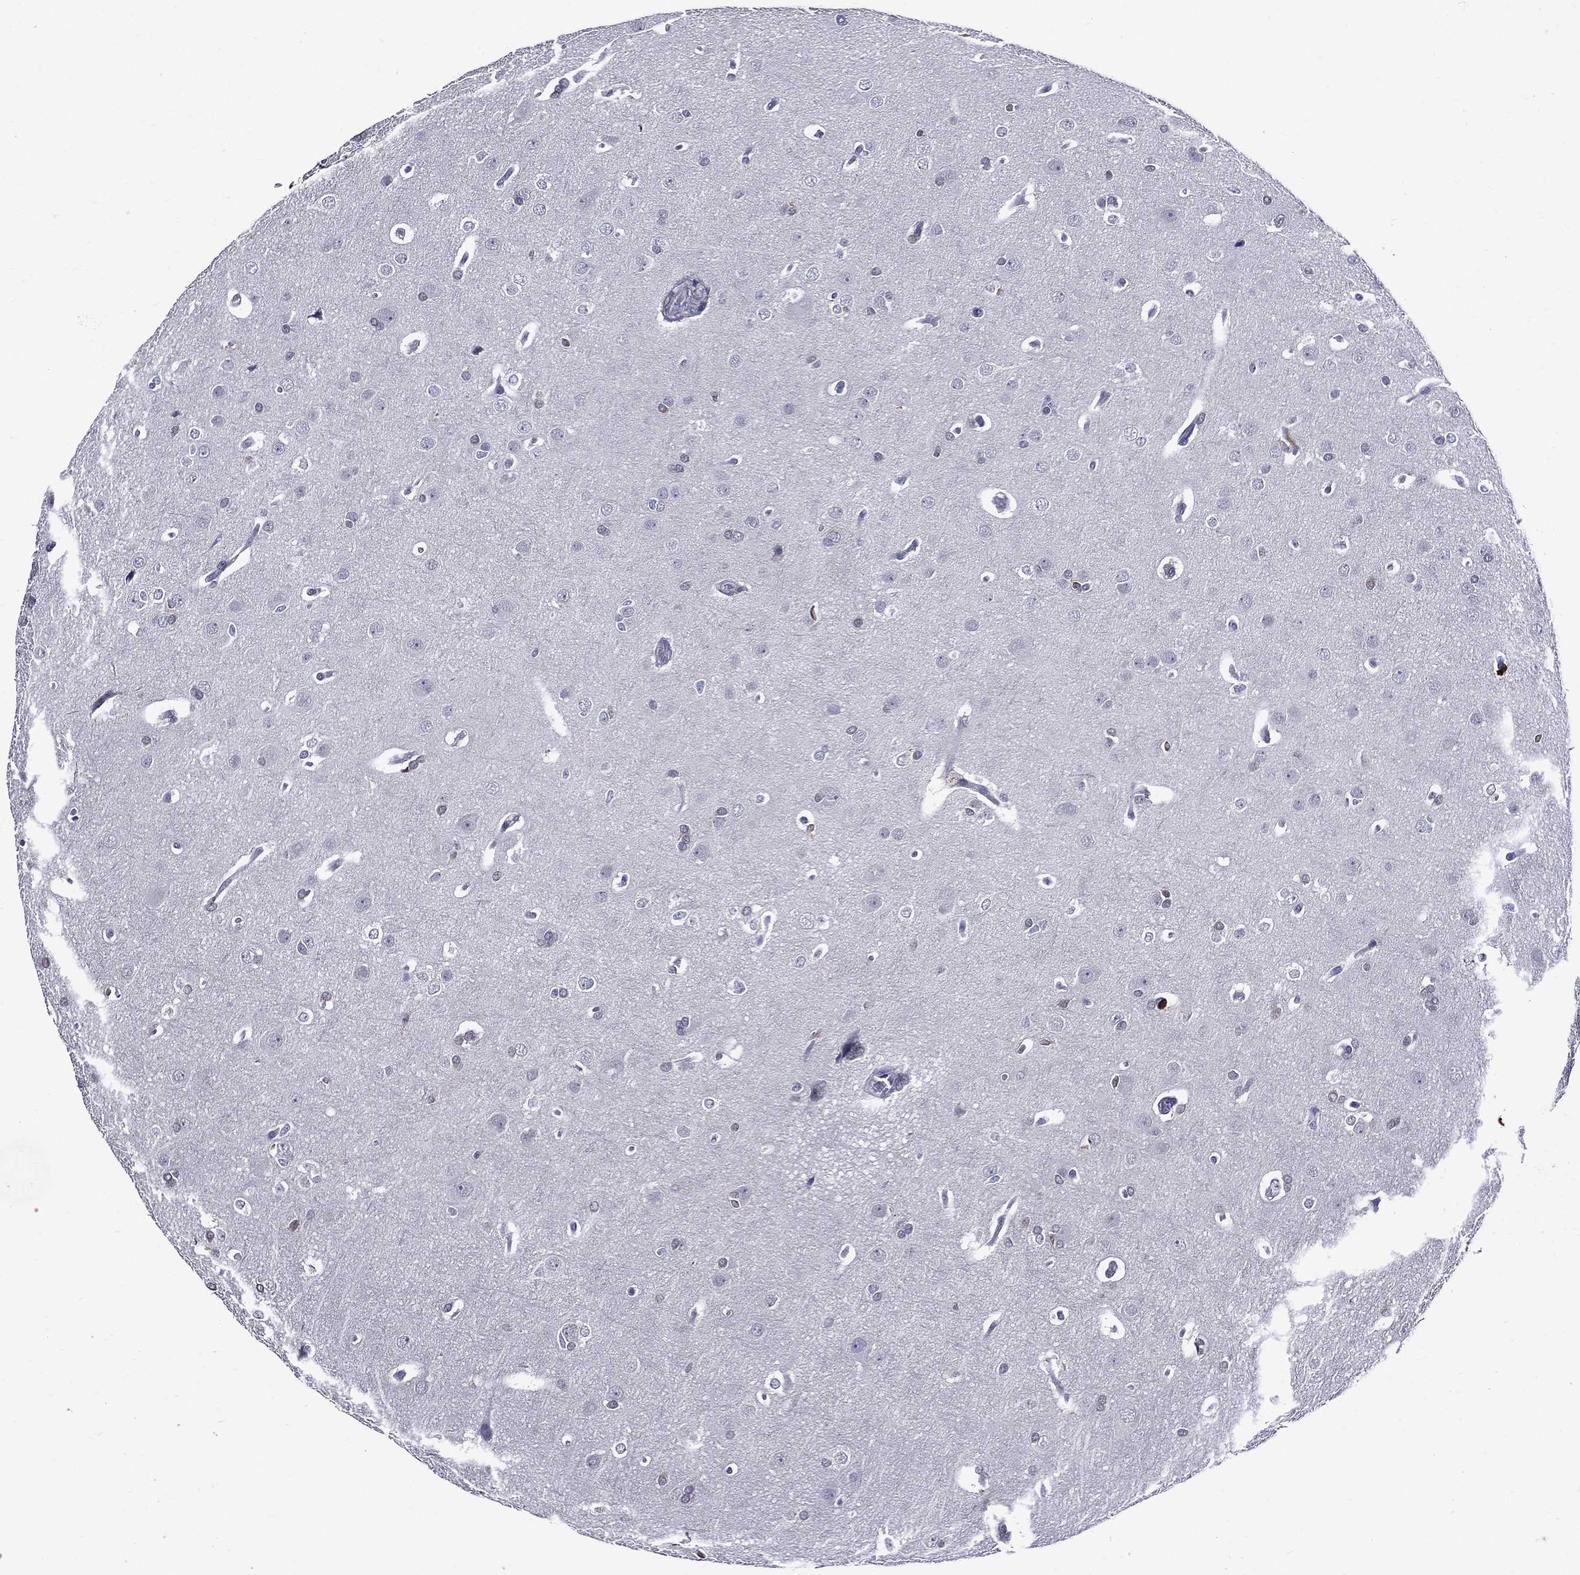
{"staining": {"intensity": "negative", "quantity": "none", "location": "none"}, "tissue": "glioma", "cell_type": "Tumor cells", "image_type": "cancer", "snomed": [{"axis": "morphology", "description": "Glioma, malignant, Low grade"}, {"axis": "topography", "description": "Brain"}], "caption": "This is an immunohistochemistry micrograph of glioma. There is no positivity in tumor cells.", "gene": "GPR171", "patient": {"sex": "female", "age": 32}}